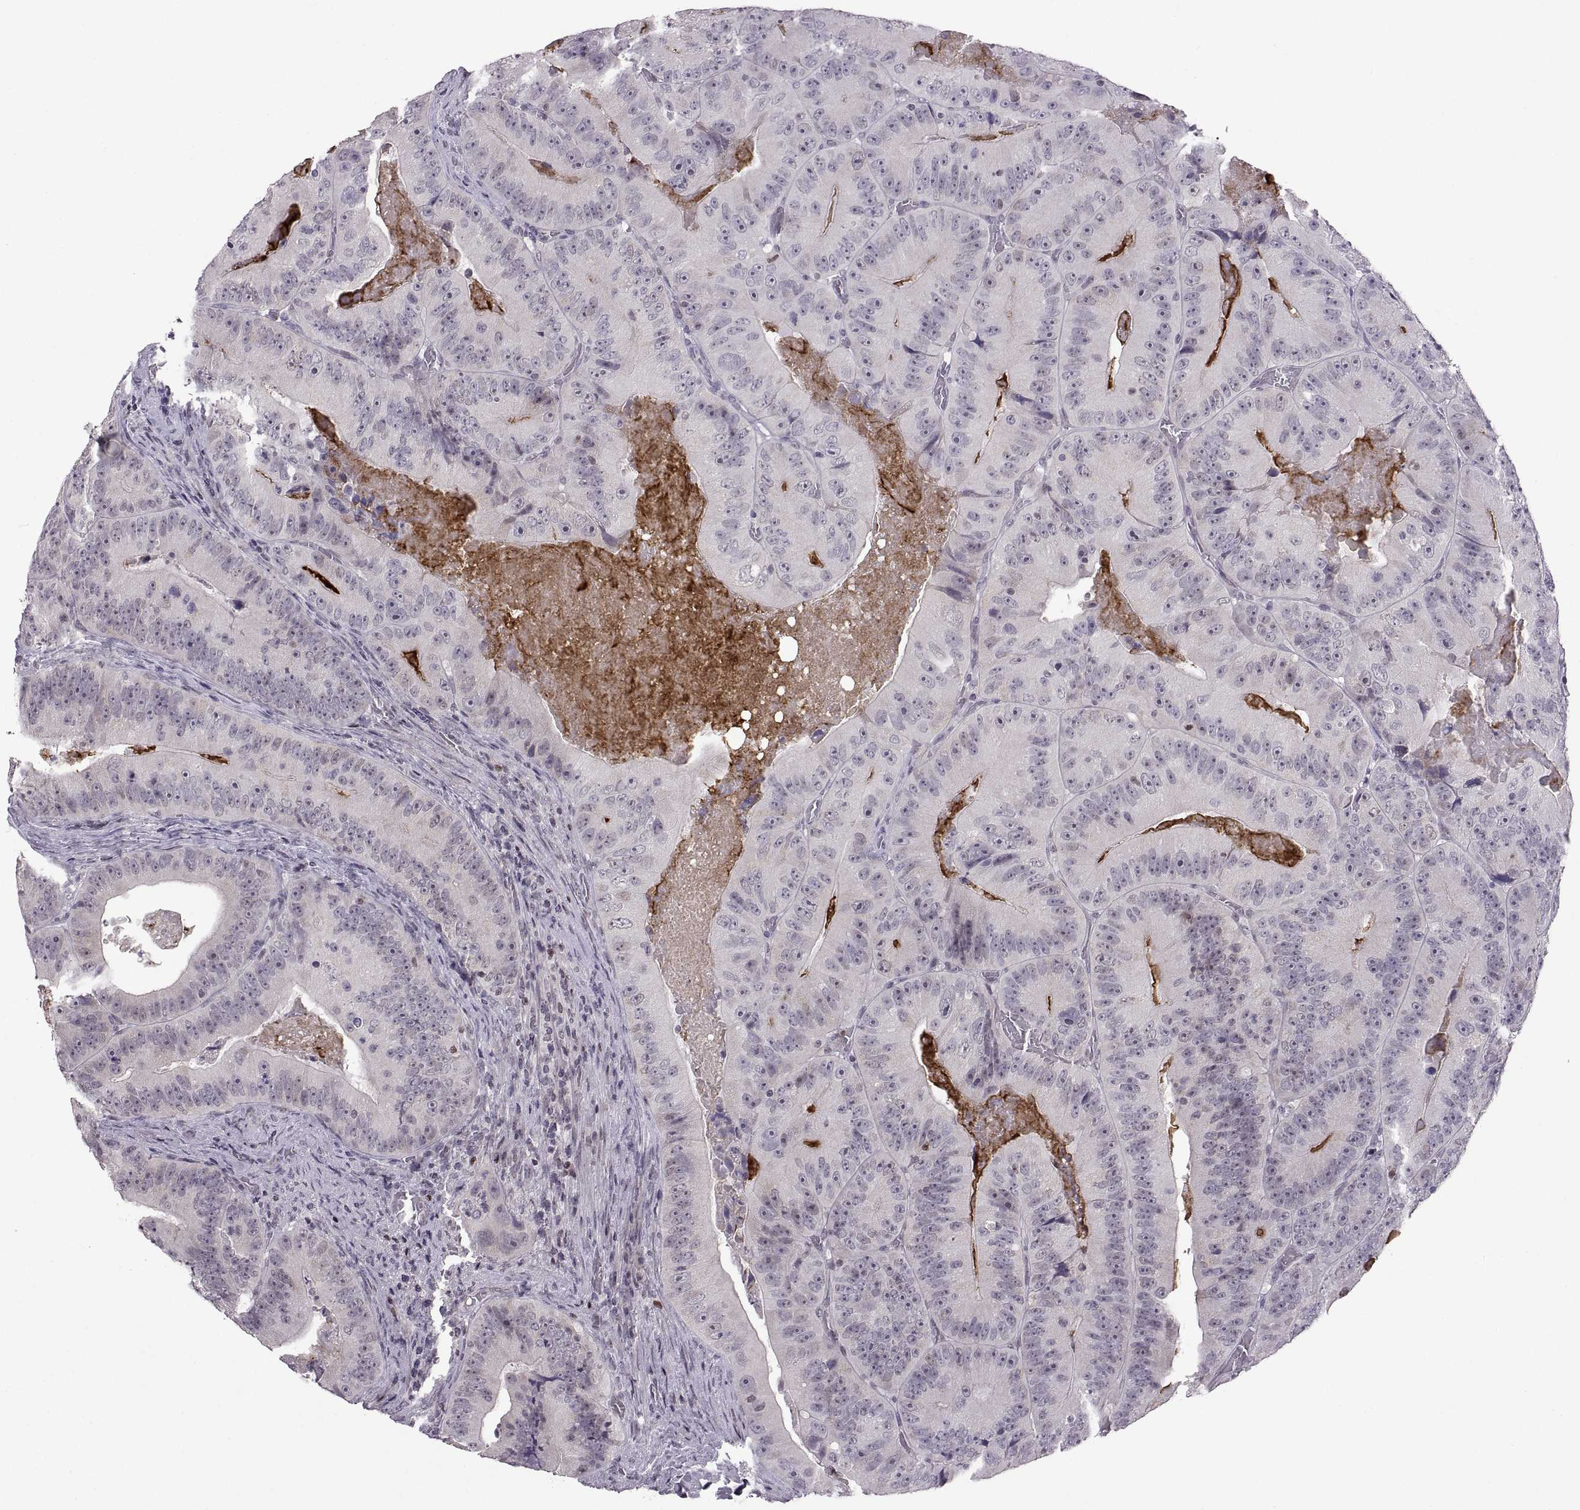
{"staining": {"intensity": "negative", "quantity": "none", "location": "none"}, "tissue": "colorectal cancer", "cell_type": "Tumor cells", "image_type": "cancer", "snomed": [{"axis": "morphology", "description": "Adenocarcinoma, NOS"}, {"axis": "topography", "description": "Colon"}], "caption": "Immunohistochemical staining of colorectal cancer (adenocarcinoma) demonstrates no significant staining in tumor cells.", "gene": "NEK2", "patient": {"sex": "female", "age": 86}}